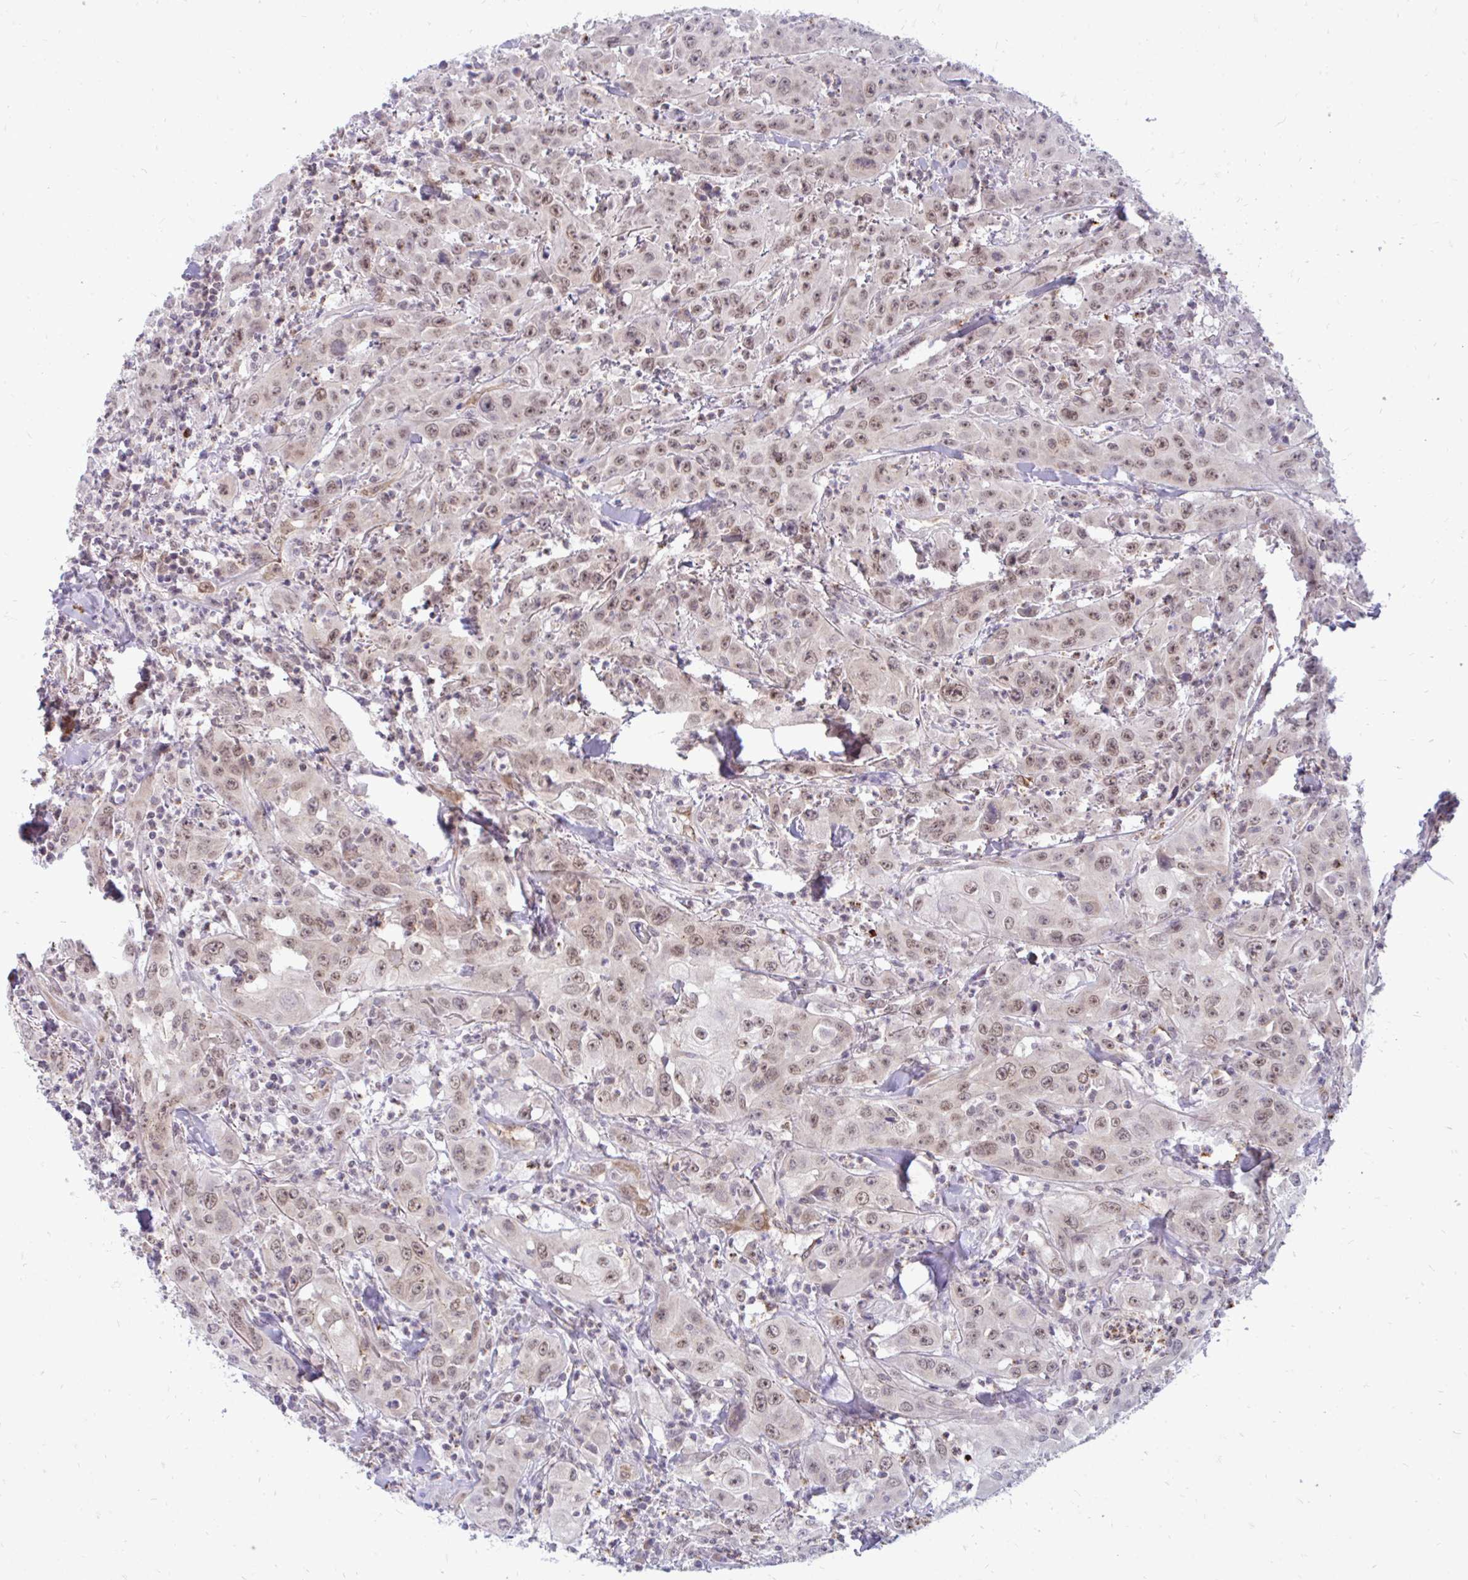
{"staining": {"intensity": "moderate", "quantity": ">75%", "location": "nuclear"}, "tissue": "head and neck cancer", "cell_type": "Tumor cells", "image_type": "cancer", "snomed": [{"axis": "morphology", "description": "Squamous cell carcinoma, NOS"}, {"axis": "topography", "description": "Skin"}, {"axis": "topography", "description": "Head-Neck"}], "caption": "Head and neck squamous cell carcinoma tissue reveals moderate nuclear staining in approximately >75% of tumor cells", "gene": "ACSL5", "patient": {"sex": "male", "age": 80}}